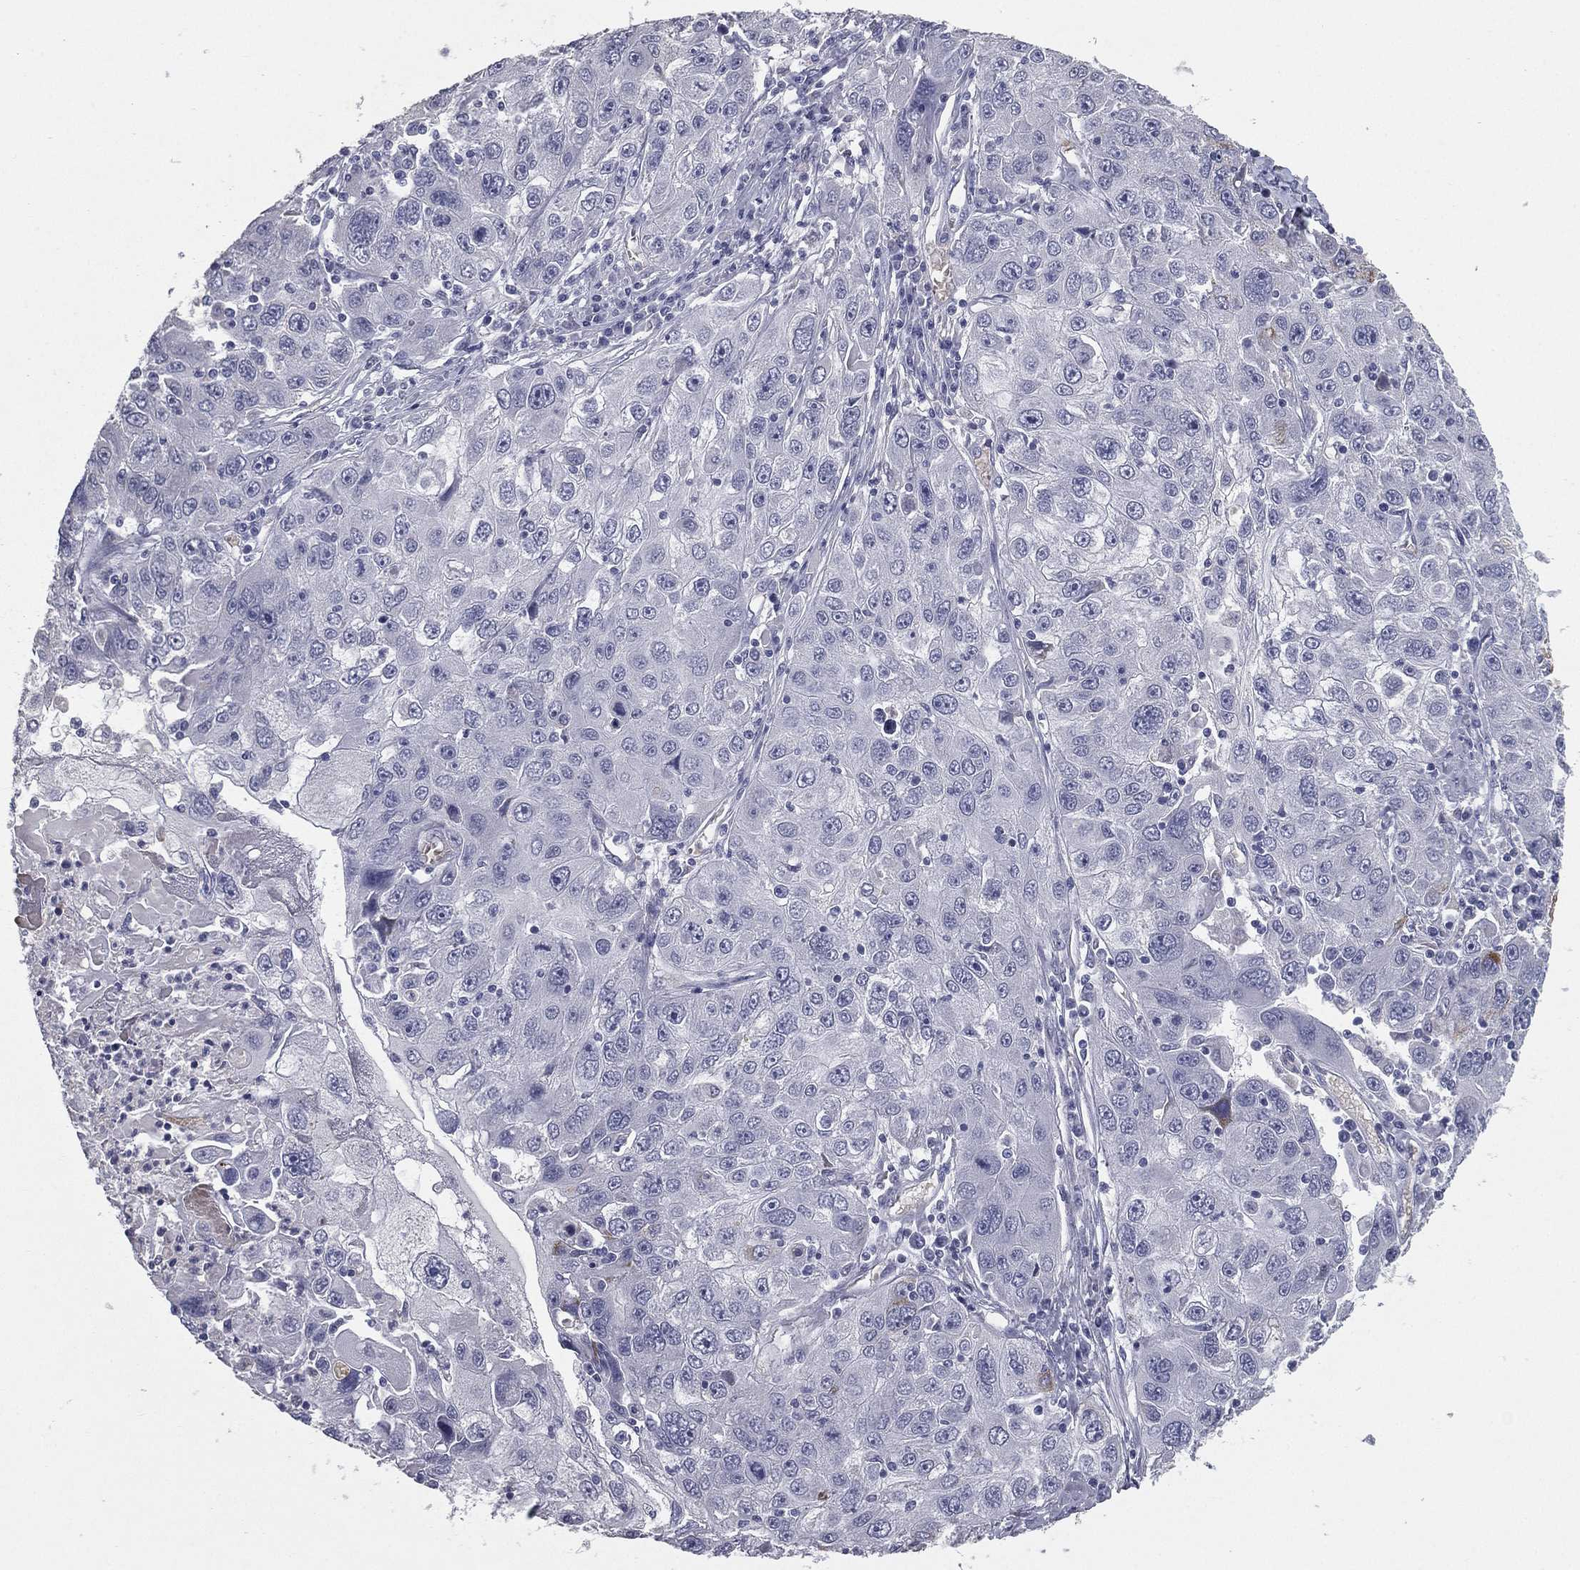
{"staining": {"intensity": "negative", "quantity": "none", "location": "none"}, "tissue": "stomach cancer", "cell_type": "Tumor cells", "image_type": "cancer", "snomed": [{"axis": "morphology", "description": "Adenocarcinoma, NOS"}, {"axis": "topography", "description": "Stomach"}], "caption": "Immunohistochemistry histopathology image of stomach adenocarcinoma stained for a protein (brown), which reveals no staining in tumor cells. (Immunohistochemistry, brightfield microscopy, high magnification).", "gene": "ESX1", "patient": {"sex": "male", "age": 56}}